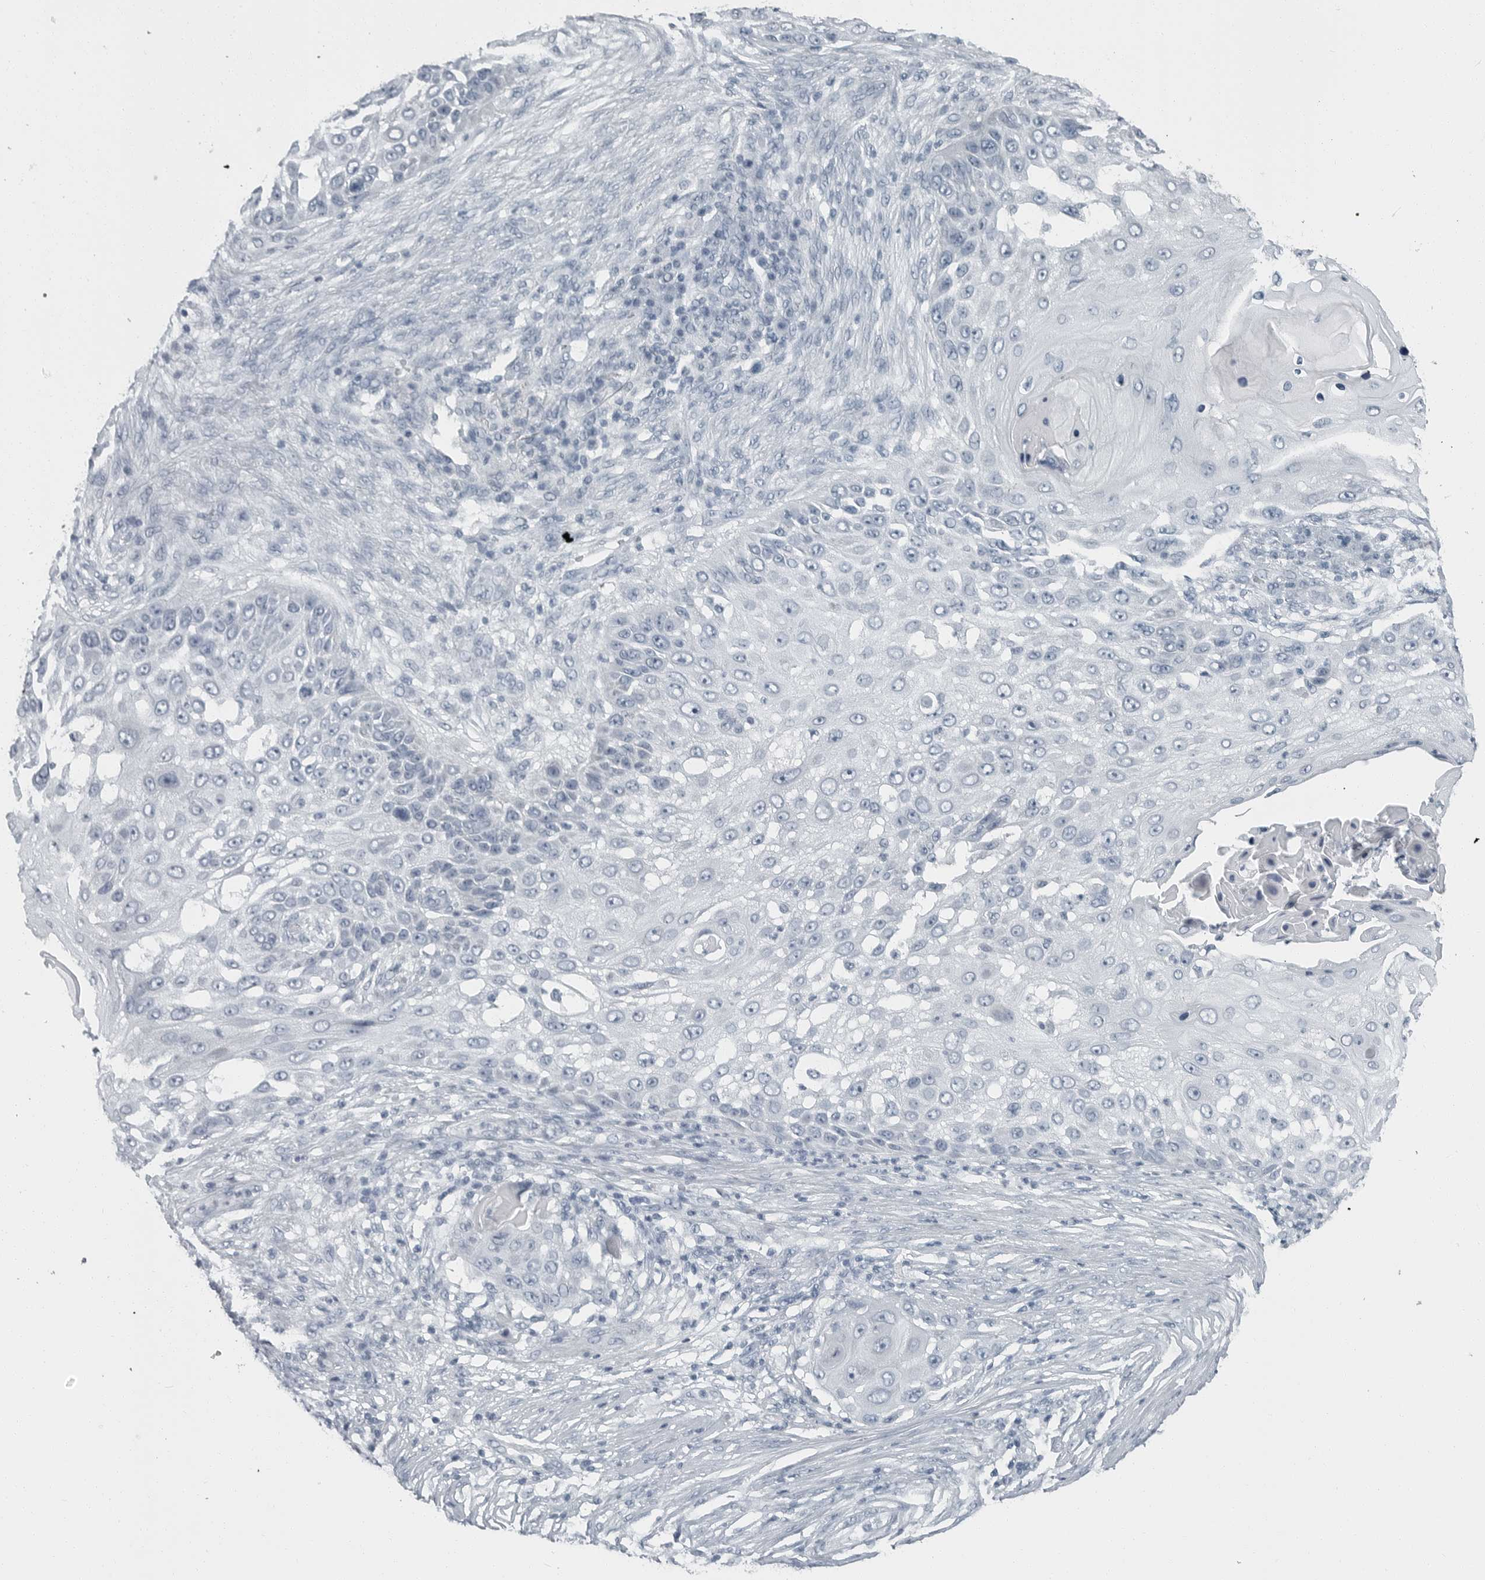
{"staining": {"intensity": "negative", "quantity": "none", "location": "none"}, "tissue": "skin cancer", "cell_type": "Tumor cells", "image_type": "cancer", "snomed": [{"axis": "morphology", "description": "Squamous cell carcinoma, NOS"}, {"axis": "topography", "description": "Skin"}], "caption": "Immunohistochemical staining of skin cancer (squamous cell carcinoma) exhibits no significant staining in tumor cells.", "gene": "ZPBP2", "patient": {"sex": "female", "age": 44}}